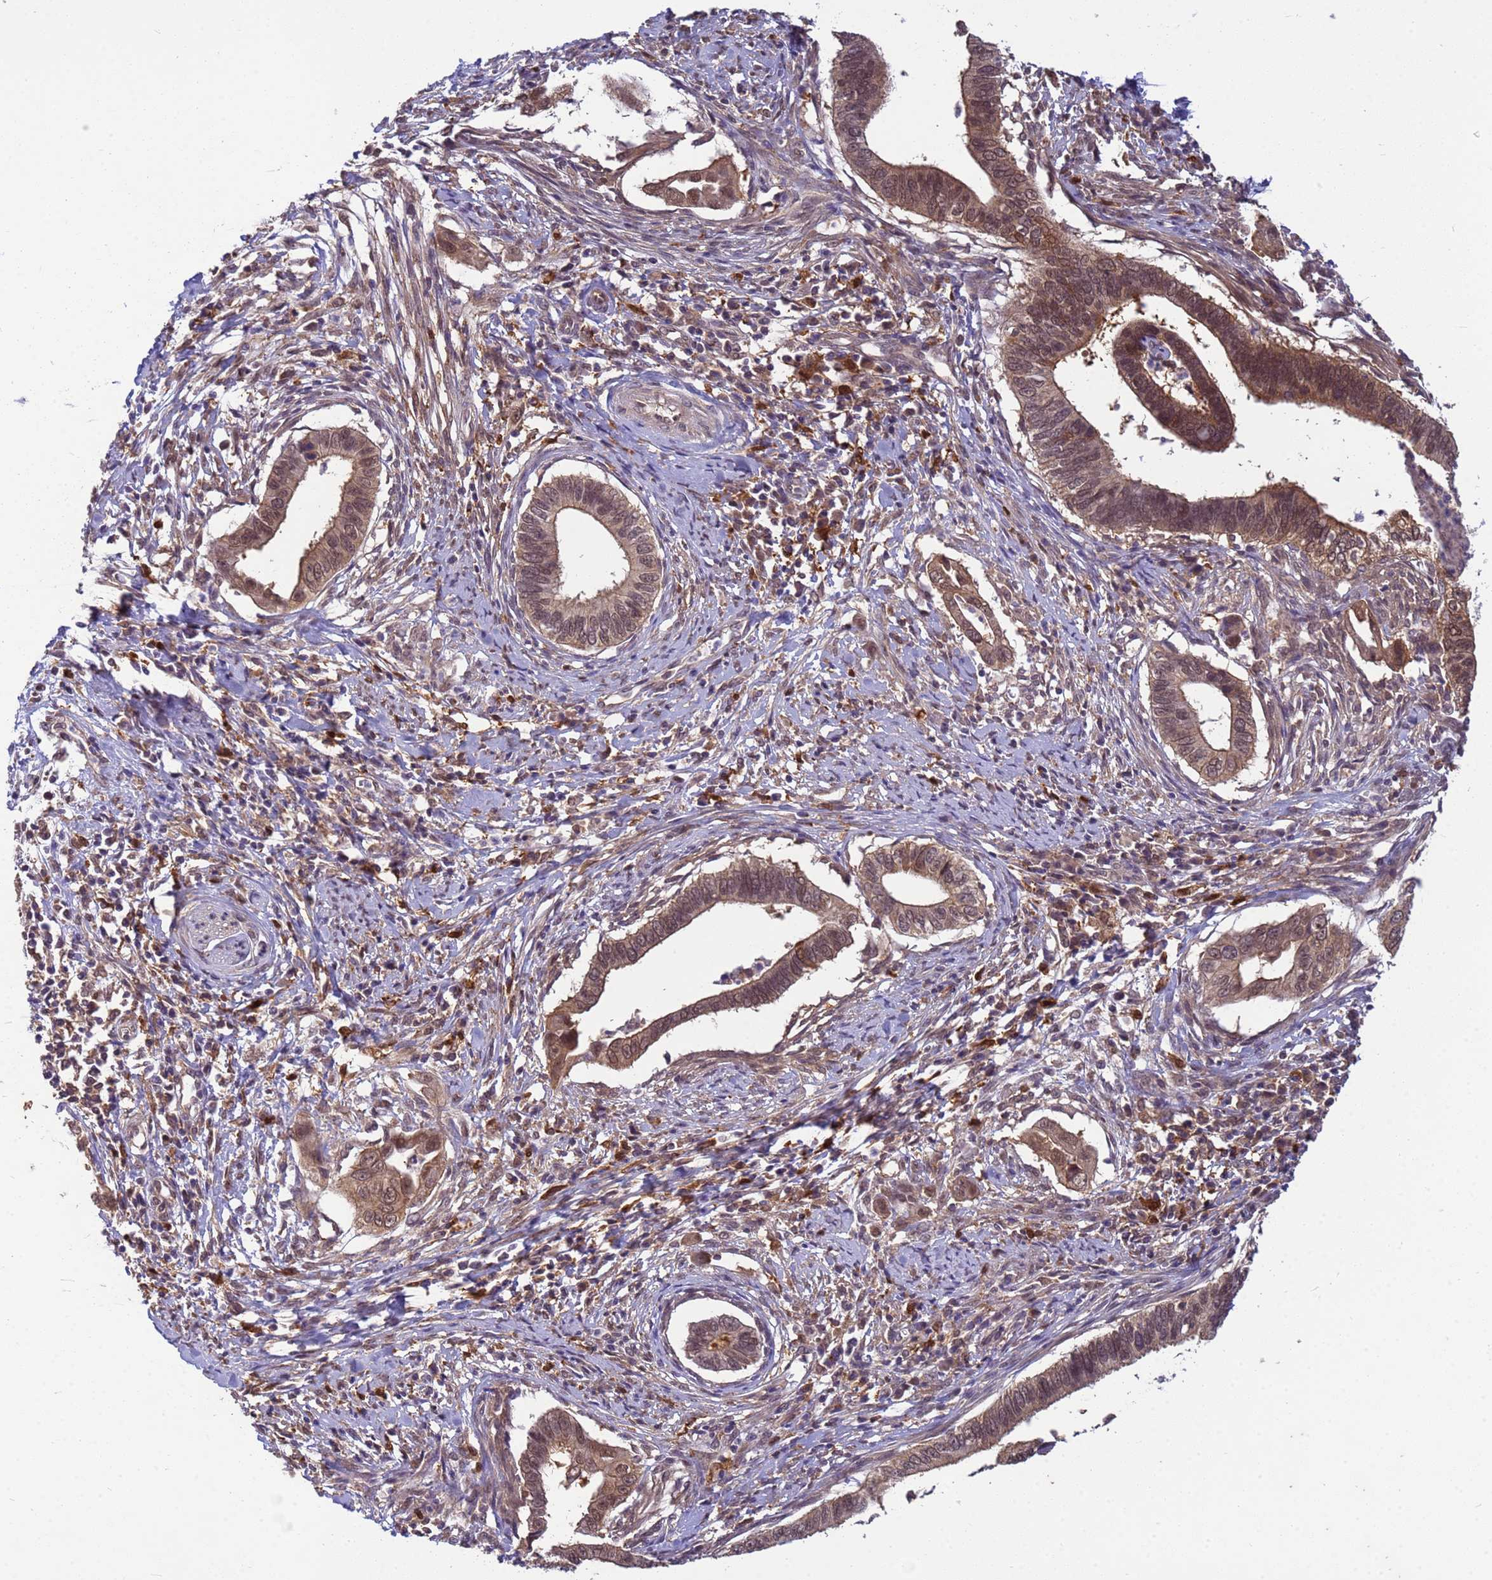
{"staining": {"intensity": "moderate", "quantity": ">75%", "location": "cytoplasmic/membranous,nuclear"}, "tissue": "cervical cancer", "cell_type": "Tumor cells", "image_type": "cancer", "snomed": [{"axis": "morphology", "description": "Adenocarcinoma, NOS"}, {"axis": "topography", "description": "Cervix"}], "caption": "Moderate cytoplasmic/membranous and nuclear staining is appreciated in about >75% of tumor cells in cervical cancer (adenocarcinoma).", "gene": "NPEPPS", "patient": {"sex": "female", "age": 42}}